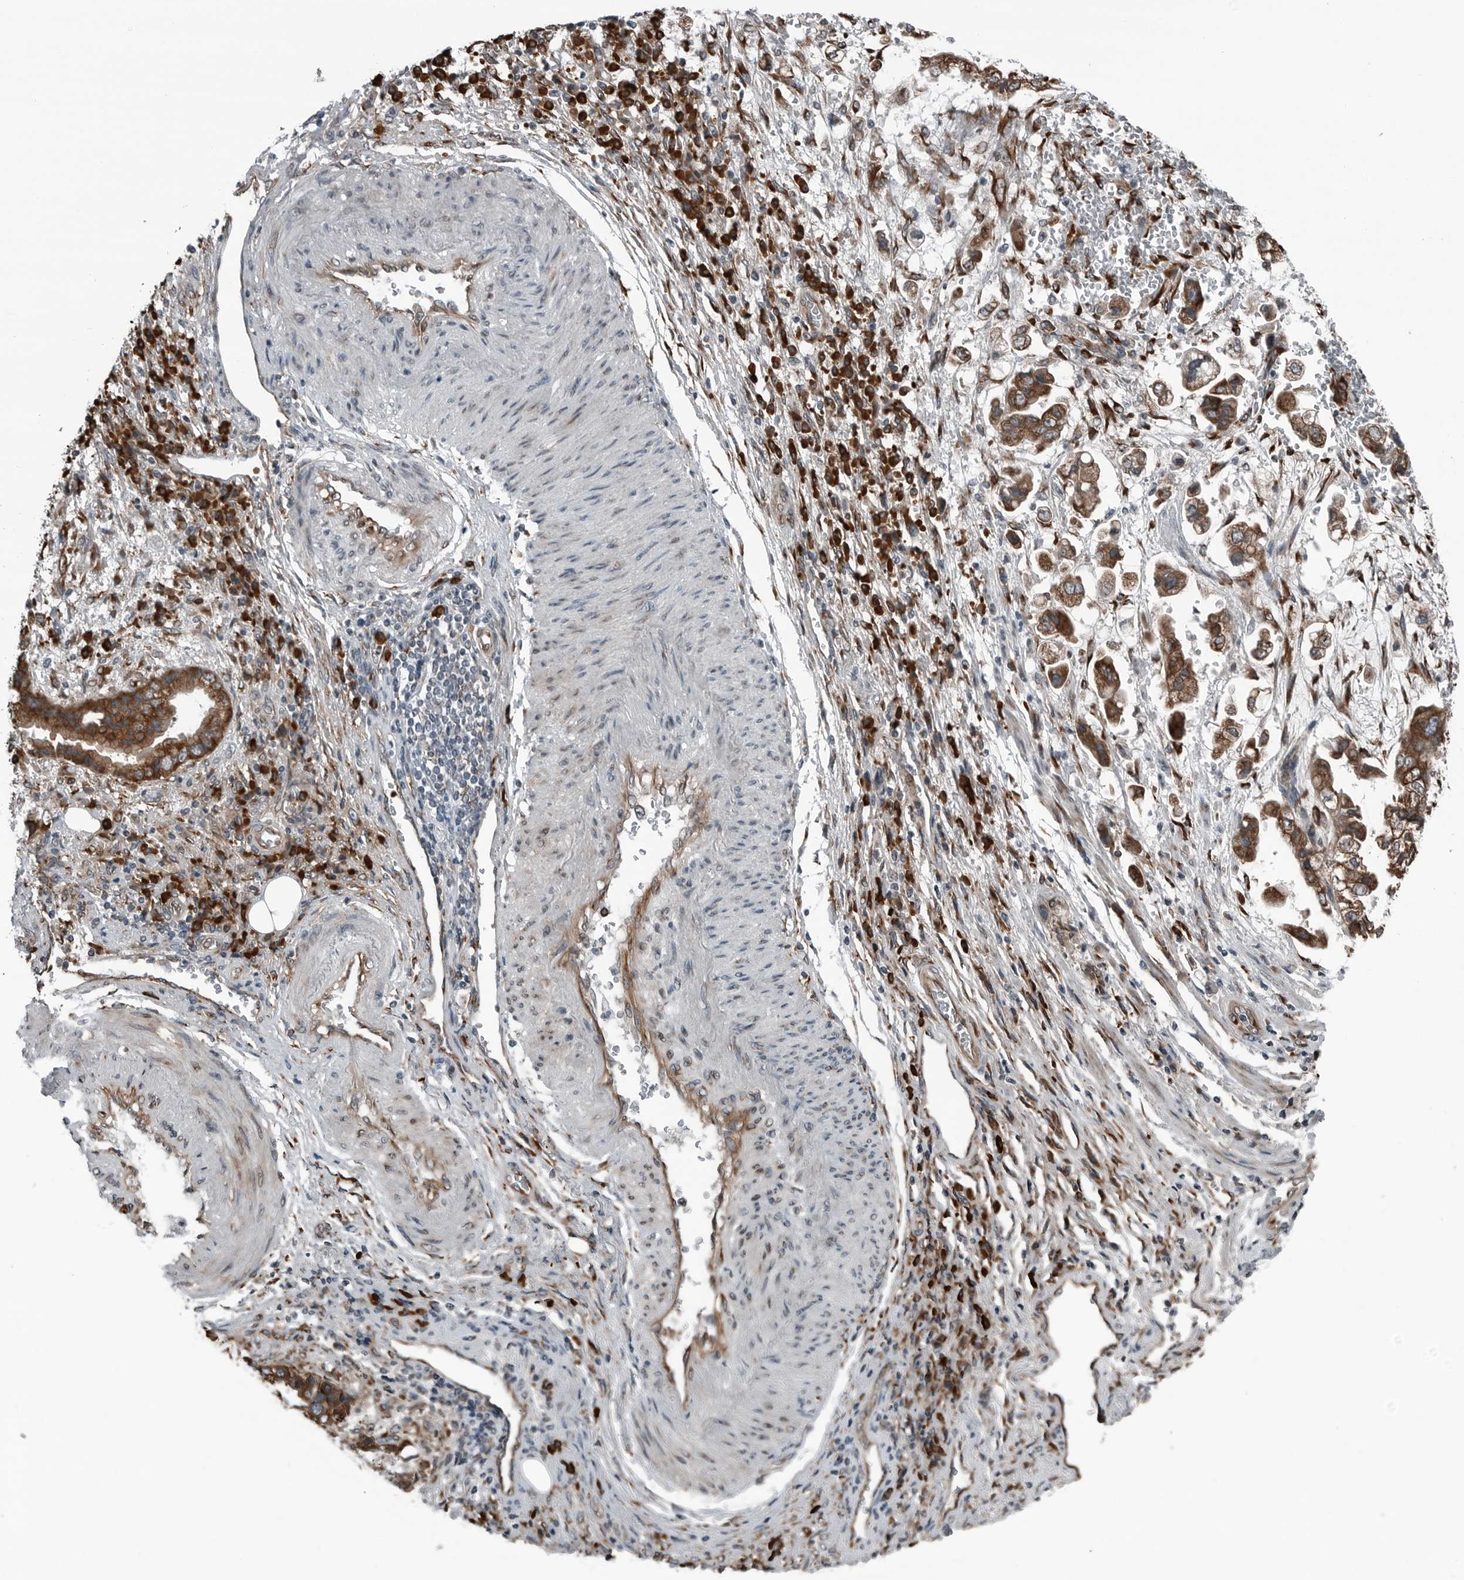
{"staining": {"intensity": "moderate", "quantity": ">75%", "location": "cytoplasmic/membranous"}, "tissue": "stomach cancer", "cell_type": "Tumor cells", "image_type": "cancer", "snomed": [{"axis": "morphology", "description": "Adenocarcinoma, NOS"}, {"axis": "topography", "description": "Stomach"}], "caption": "Human stomach cancer (adenocarcinoma) stained with a protein marker demonstrates moderate staining in tumor cells.", "gene": "CEP85", "patient": {"sex": "male", "age": 62}}